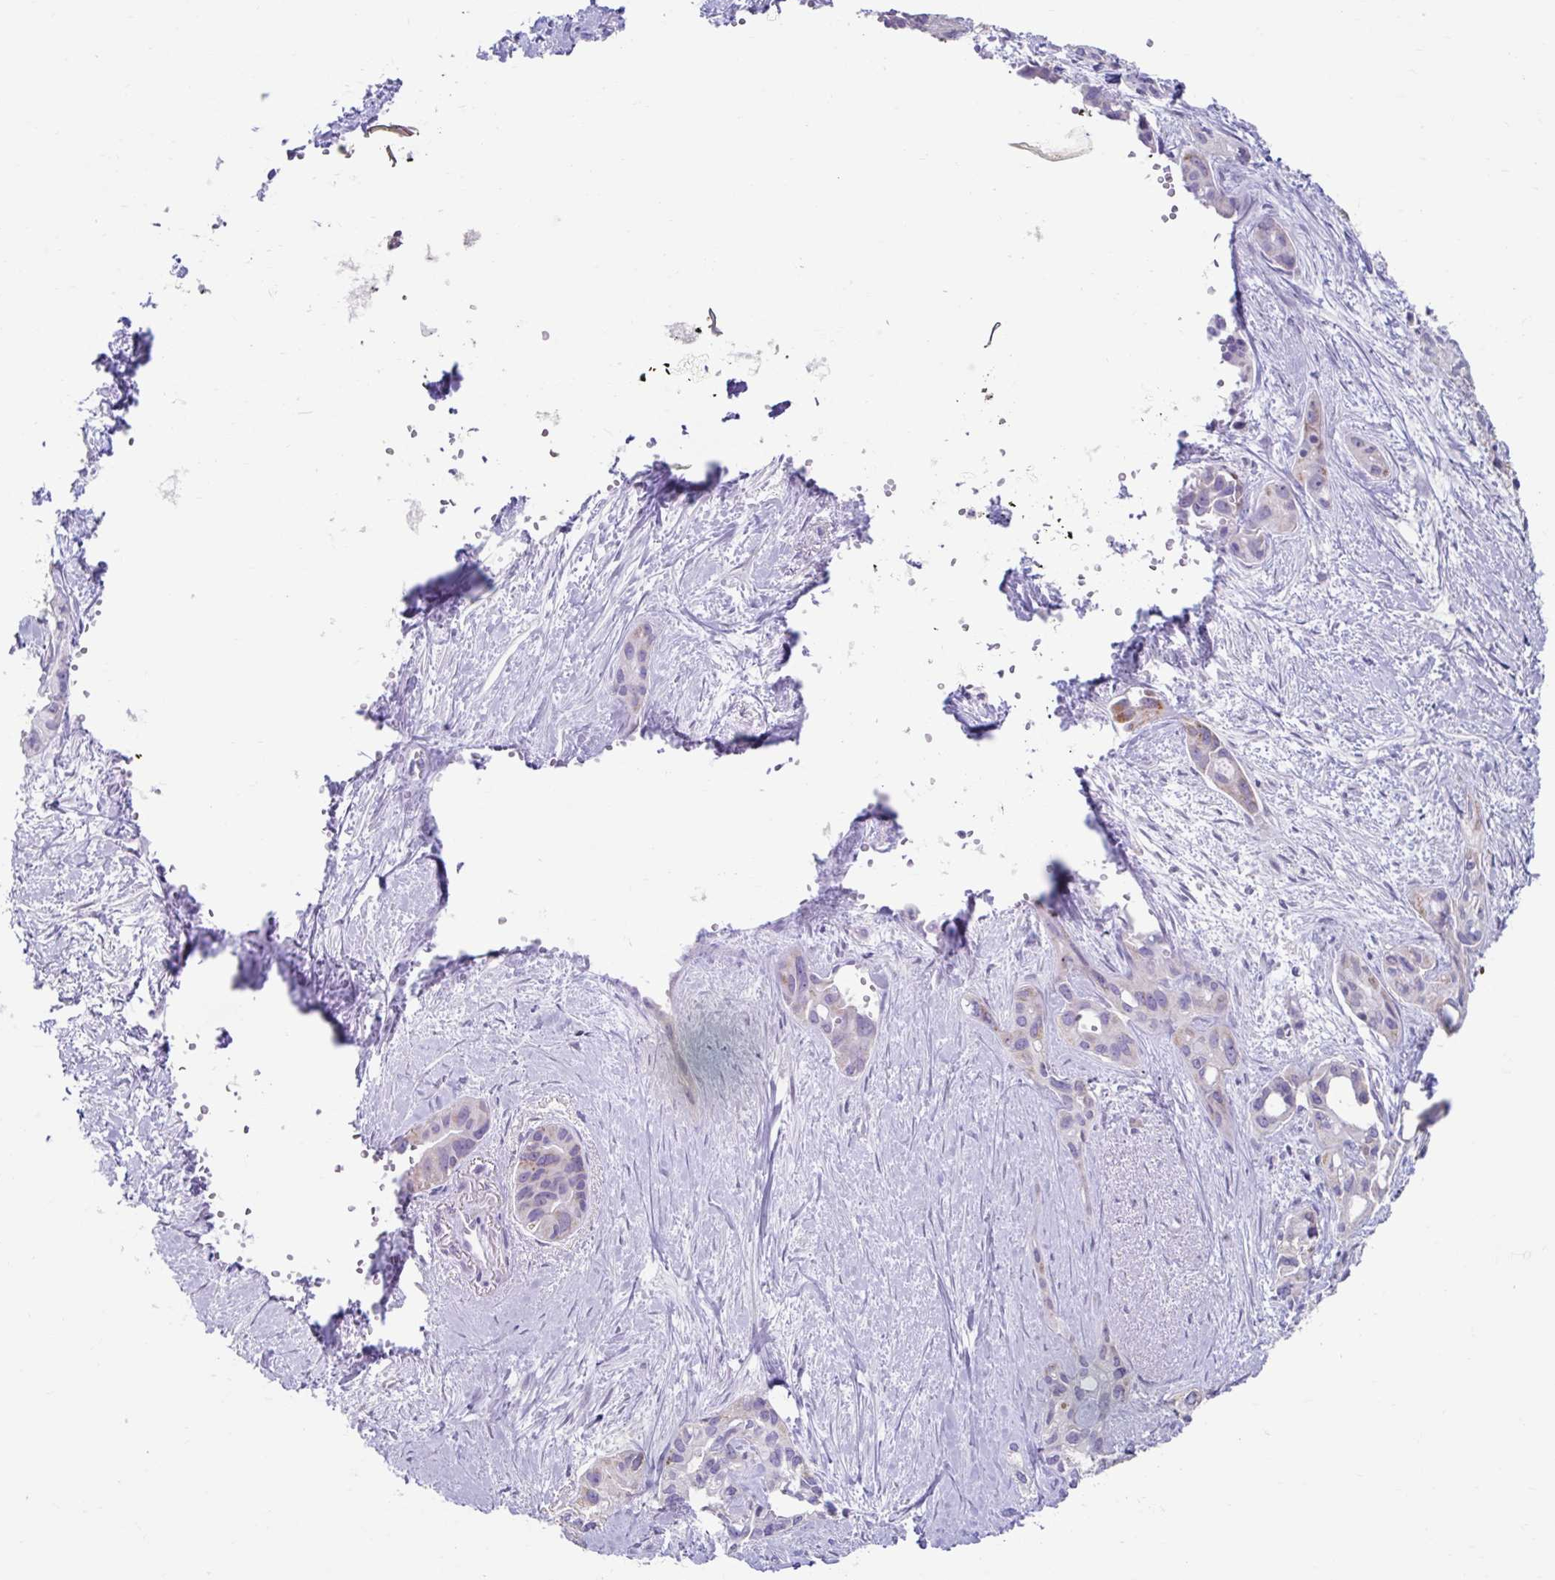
{"staining": {"intensity": "weak", "quantity": "<25%", "location": "cytoplasmic/membranous"}, "tissue": "pancreatic cancer", "cell_type": "Tumor cells", "image_type": "cancer", "snomed": [{"axis": "morphology", "description": "Adenocarcinoma, NOS"}, {"axis": "topography", "description": "Pancreas"}], "caption": "IHC micrograph of pancreatic cancer stained for a protein (brown), which exhibits no expression in tumor cells. (Brightfield microscopy of DAB IHC at high magnification).", "gene": "NT5C1B", "patient": {"sex": "female", "age": 50}}